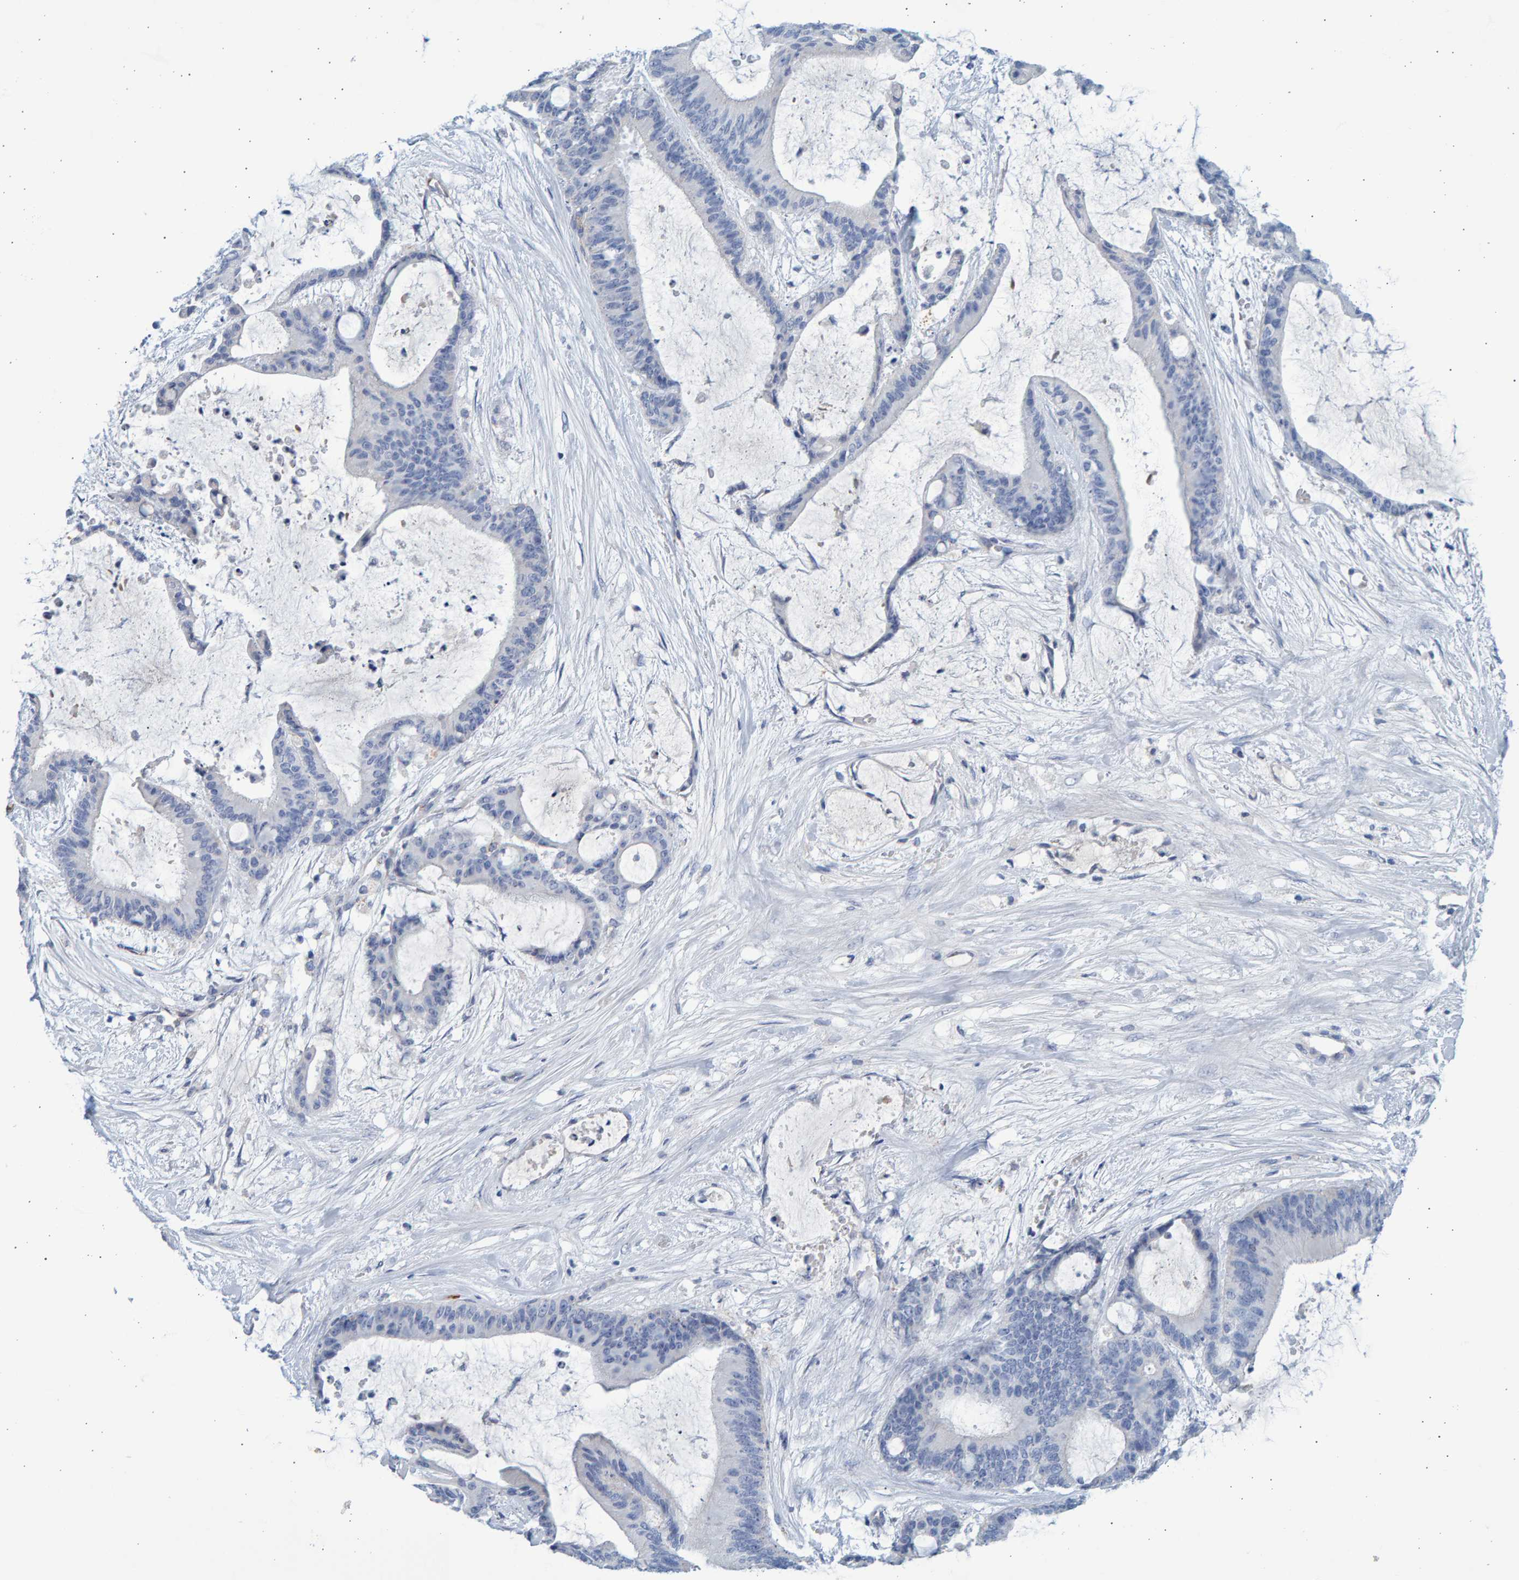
{"staining": {"intensity": "negative", "quantity": "none", "location": "none"}, "tissue": "liver cancer", "cell_type": "Tumor cells", "image_type": "cancer", "snomed": [{"axis": "morphology", "description": "Cholangiocarcinoma"}, {"axis": "topography", "description": "Liver"}], "caption": "Immunohistochemical staining of liver cancer exhibits no significant staining in tumor cells.", "gene": "SLC34A3", "patient": {"sex": "female", "age": 73}}